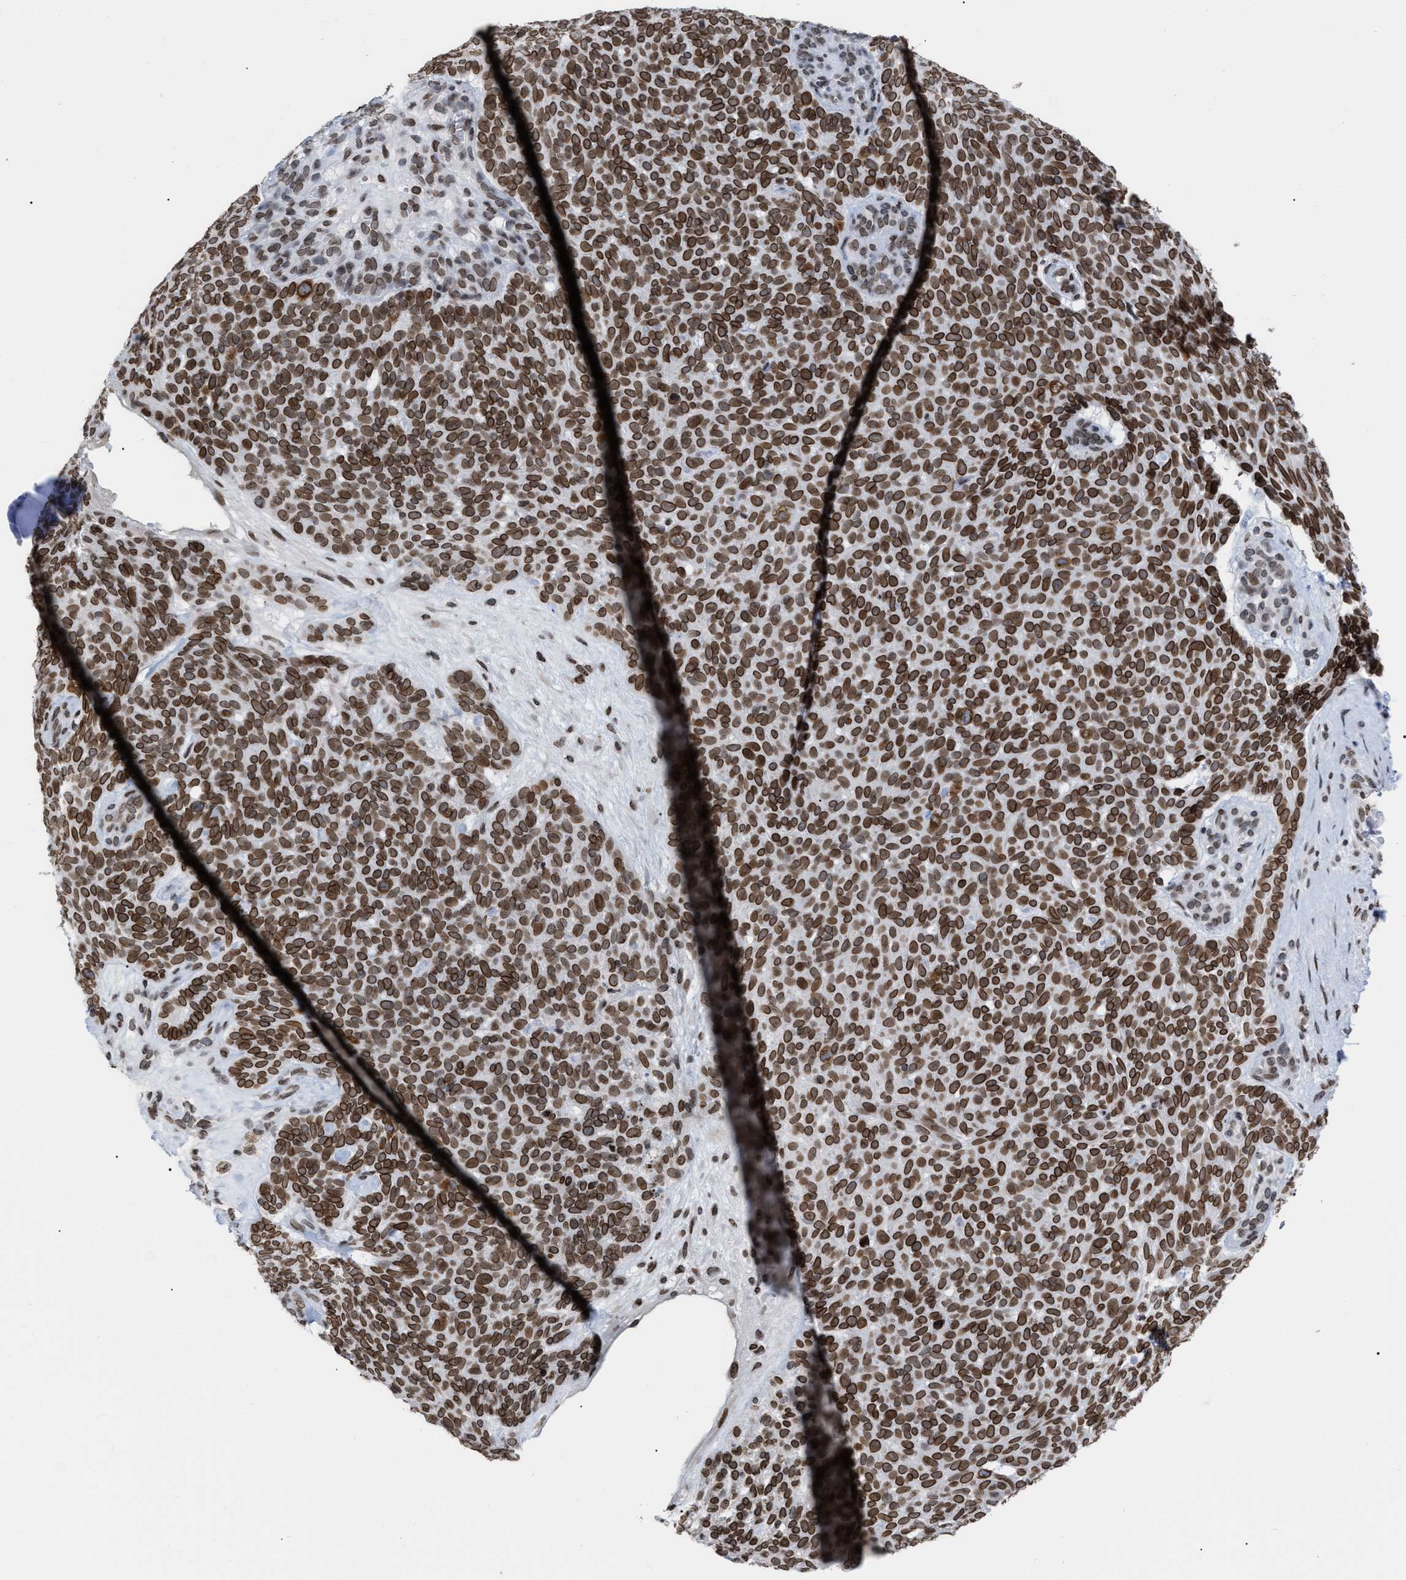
{"staining": {"intensity": "strong", "quantity": ">75%", "location": "cytoplasmic/membranous,nuclear"}, "tissue": "skin cancer", "cell_type": "Tumor cells", "image_type": "cancer", "snomed": [{"axis": "morphology", "description": "Basal cell carcinoma"}, {"axis": "topography", "description": "Skin"}], "caption": "Immunohistochemical staining of human skin cancer shows high levels of strong cytoplasmic/membranous and nuclear protein positivity in approximately >75% of tumor cells.", "gene": "TPR", "patient": {"sex": "male", "age": 61}}